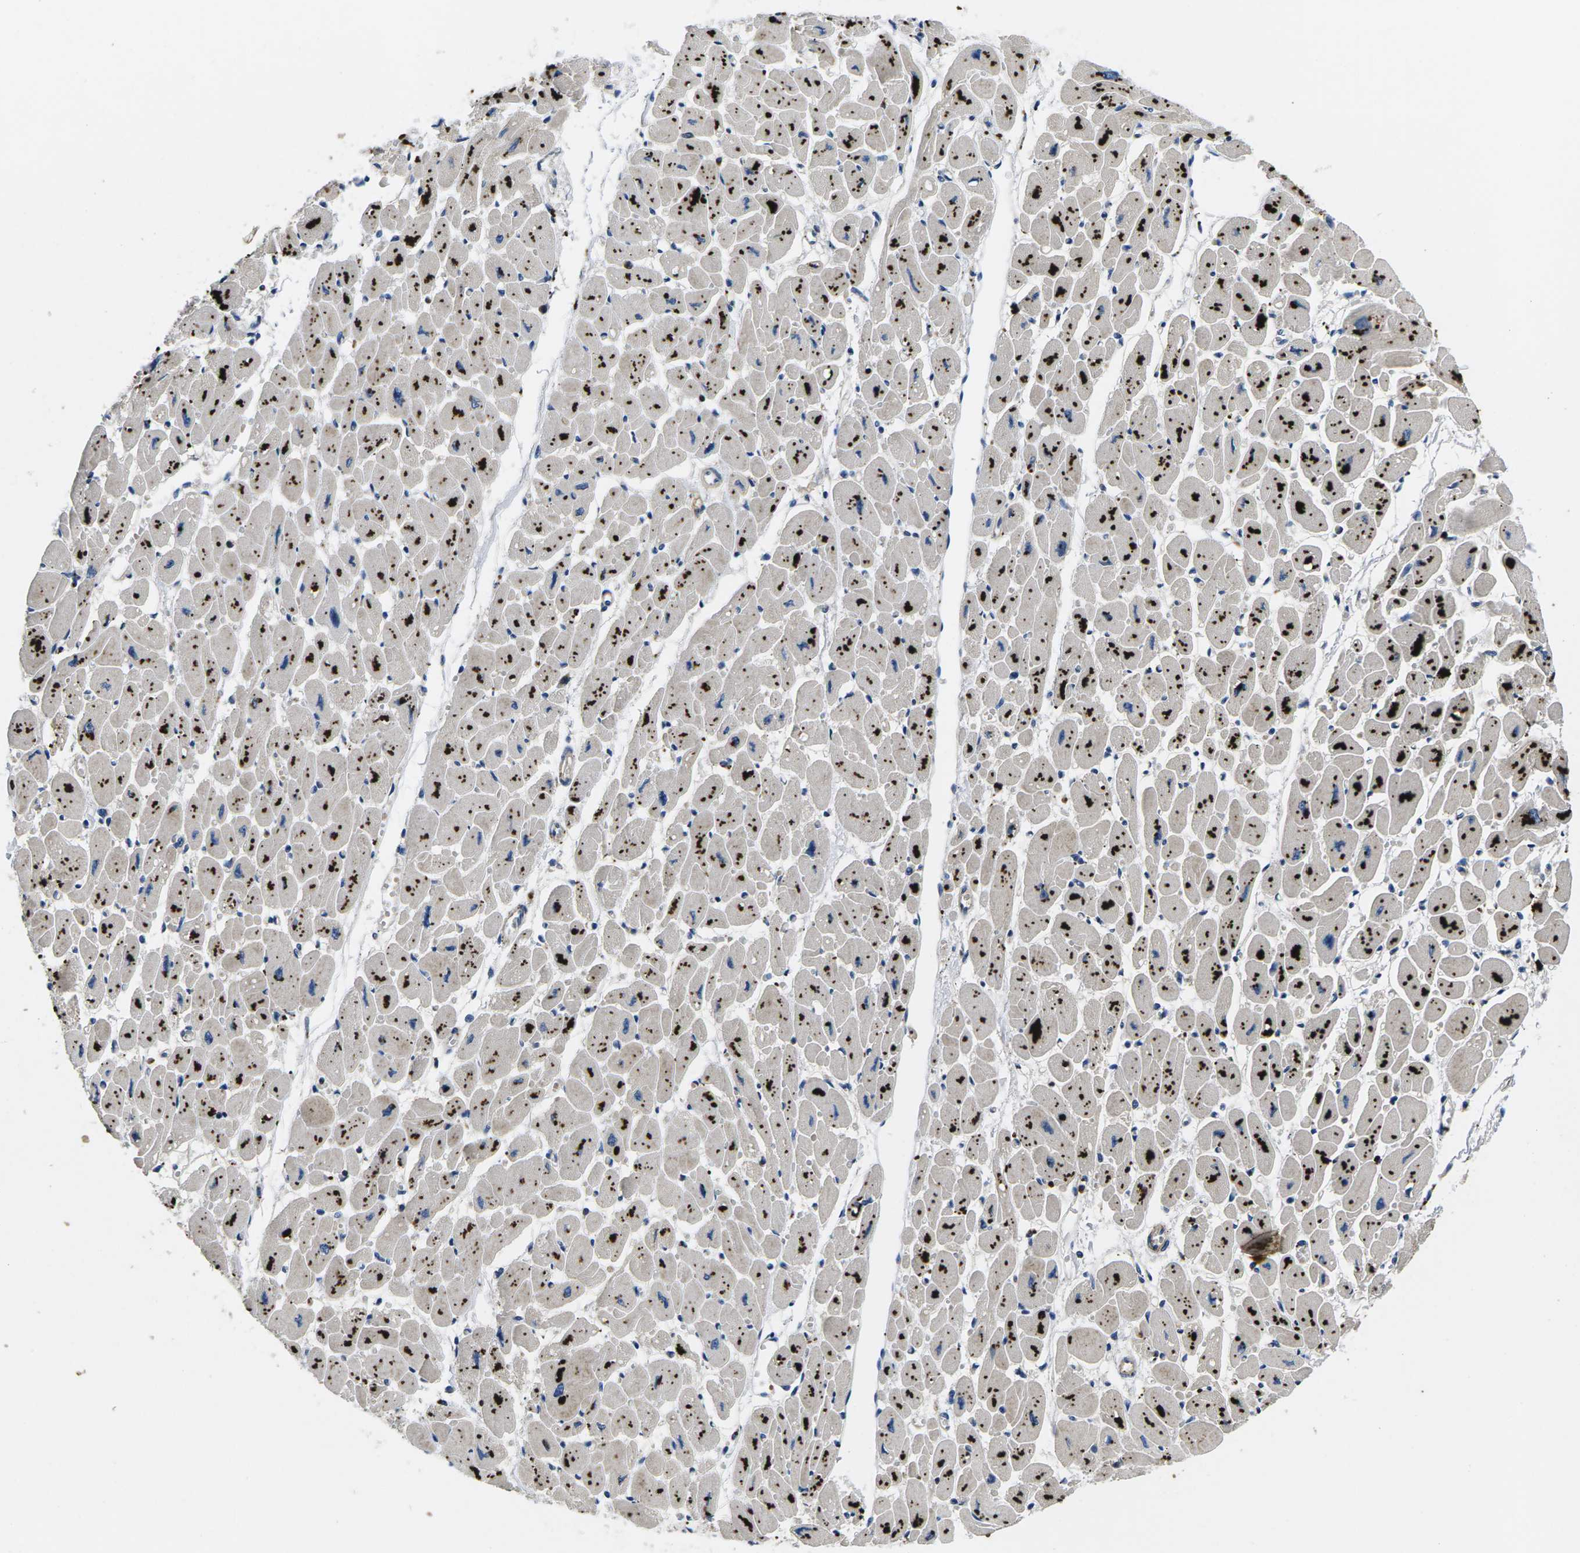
{"staining": {"intensity": "strong", "quantity": "25%-75%", "location": "cytoplasmic/membranous"}, "tissue": "heart muscle", "cell_type": "Cardiomyocytes", "image_type": "normal", "snomed": [{"axis": "morphology", "description": "Normal tissue, NOS"}, {"axis": "topography", "description": "Heart"}], "caption": "Immunohistochemistry image of normal heart muscle: human heart muscle stained using immunohistochemistry exhibits high levels of strong protein expression localized specifically in the cytoplasmic/membranous of cardiomyocytes, appearing as a cytoplasmic/membranous brown color.", "gene": "PLCE1", "patient": {"sex": "female", "age": 54}}